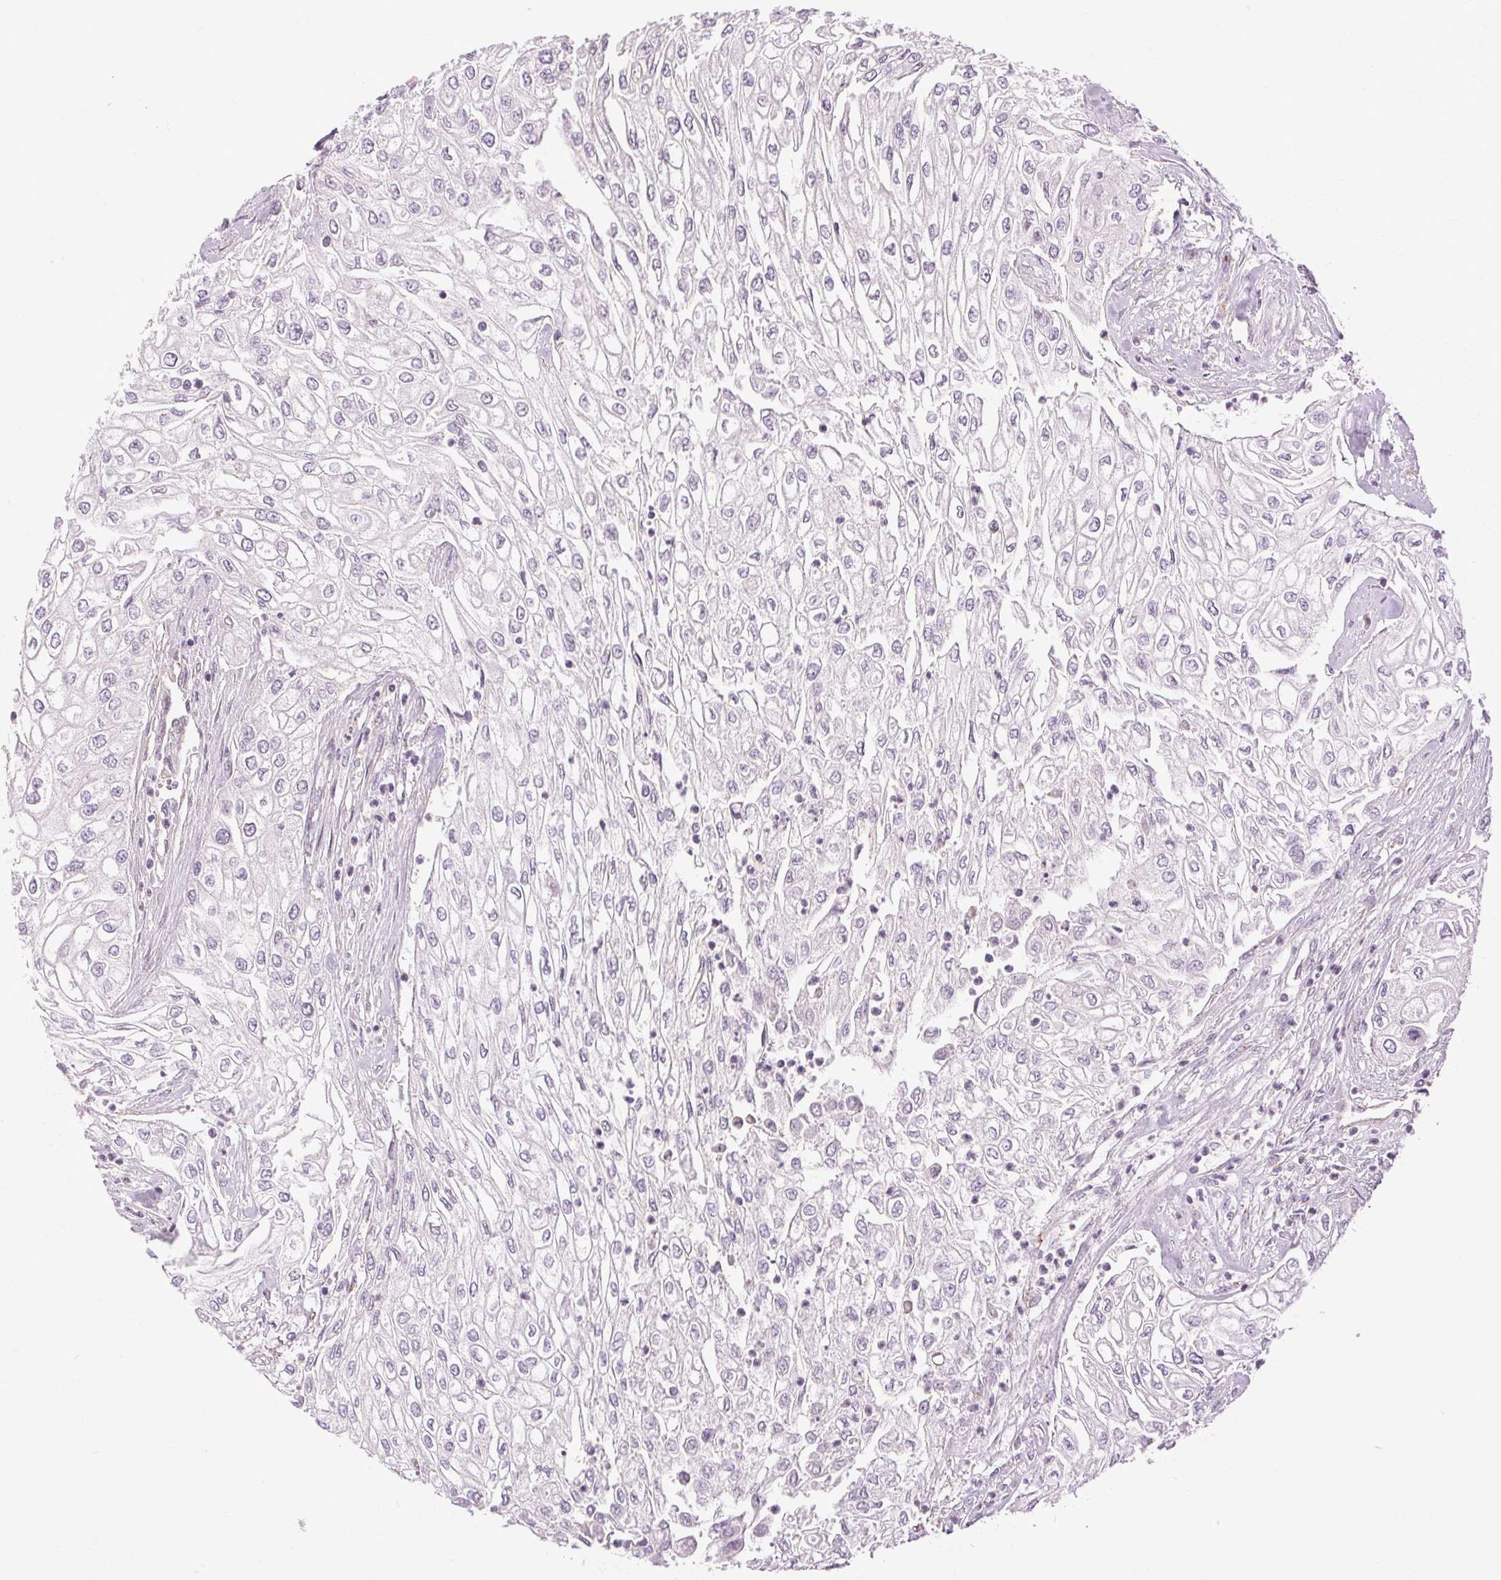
{"staining": {"intensity": "negative", "quantity": "none", "location": "none"}, "tissue": "urothelial cancer", "cell_type": "Tumor cells", "image_type": "cancer", "snomed": [{"axis": "morphology", "description": "Urothelial carcinoma, High grade"}, {"axis": "topography", "description": "Urinary bladder"}], "caption": "Immunohistochemical staining of human high-grade urothelial carcinoma exhibits no significant expression in tumor cells. (DAB immunohistochemistry visualized using brightfield microscopy, high magnification).", "gene": "GOLPH3", "patient": {"sex": "male", "age": 62}}